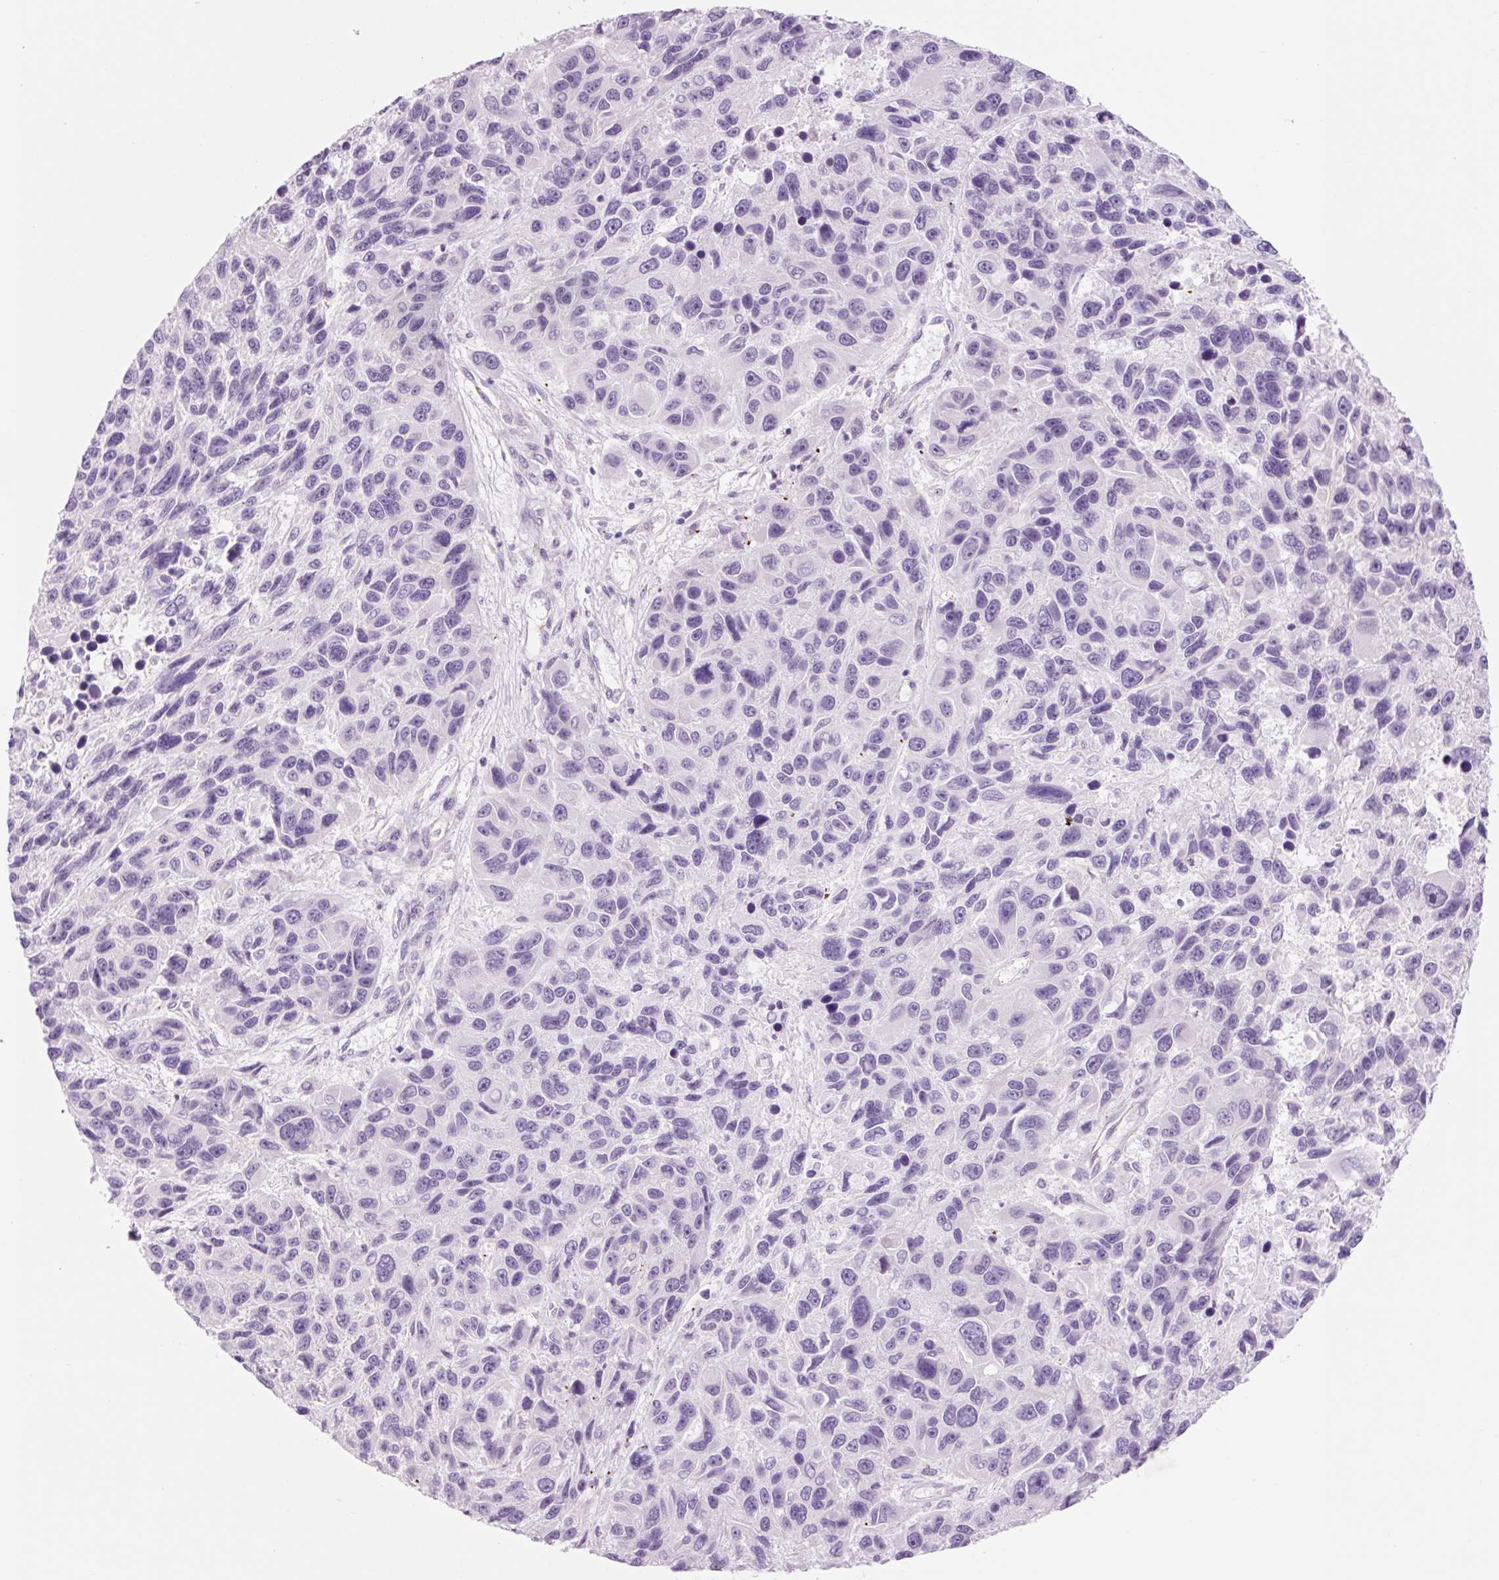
{"staining": {"intensity": "negative", "quantity": "none", "location": "none"}, "tissue": "melanoma", "cell_type": "Tumor cells", "image_type": "cancer", "snomed": [{"axis": "morphology", "description": "Malignant melanoma, NOS"}, {"axis": "topography", "description": "Skin"}], "caption": "Melanoma stained for a protein using immunohistochemistry exhibits no staining tumor cells.", "gene": "HSPA4L", "patient": {"sex": "male", "age": 53}}